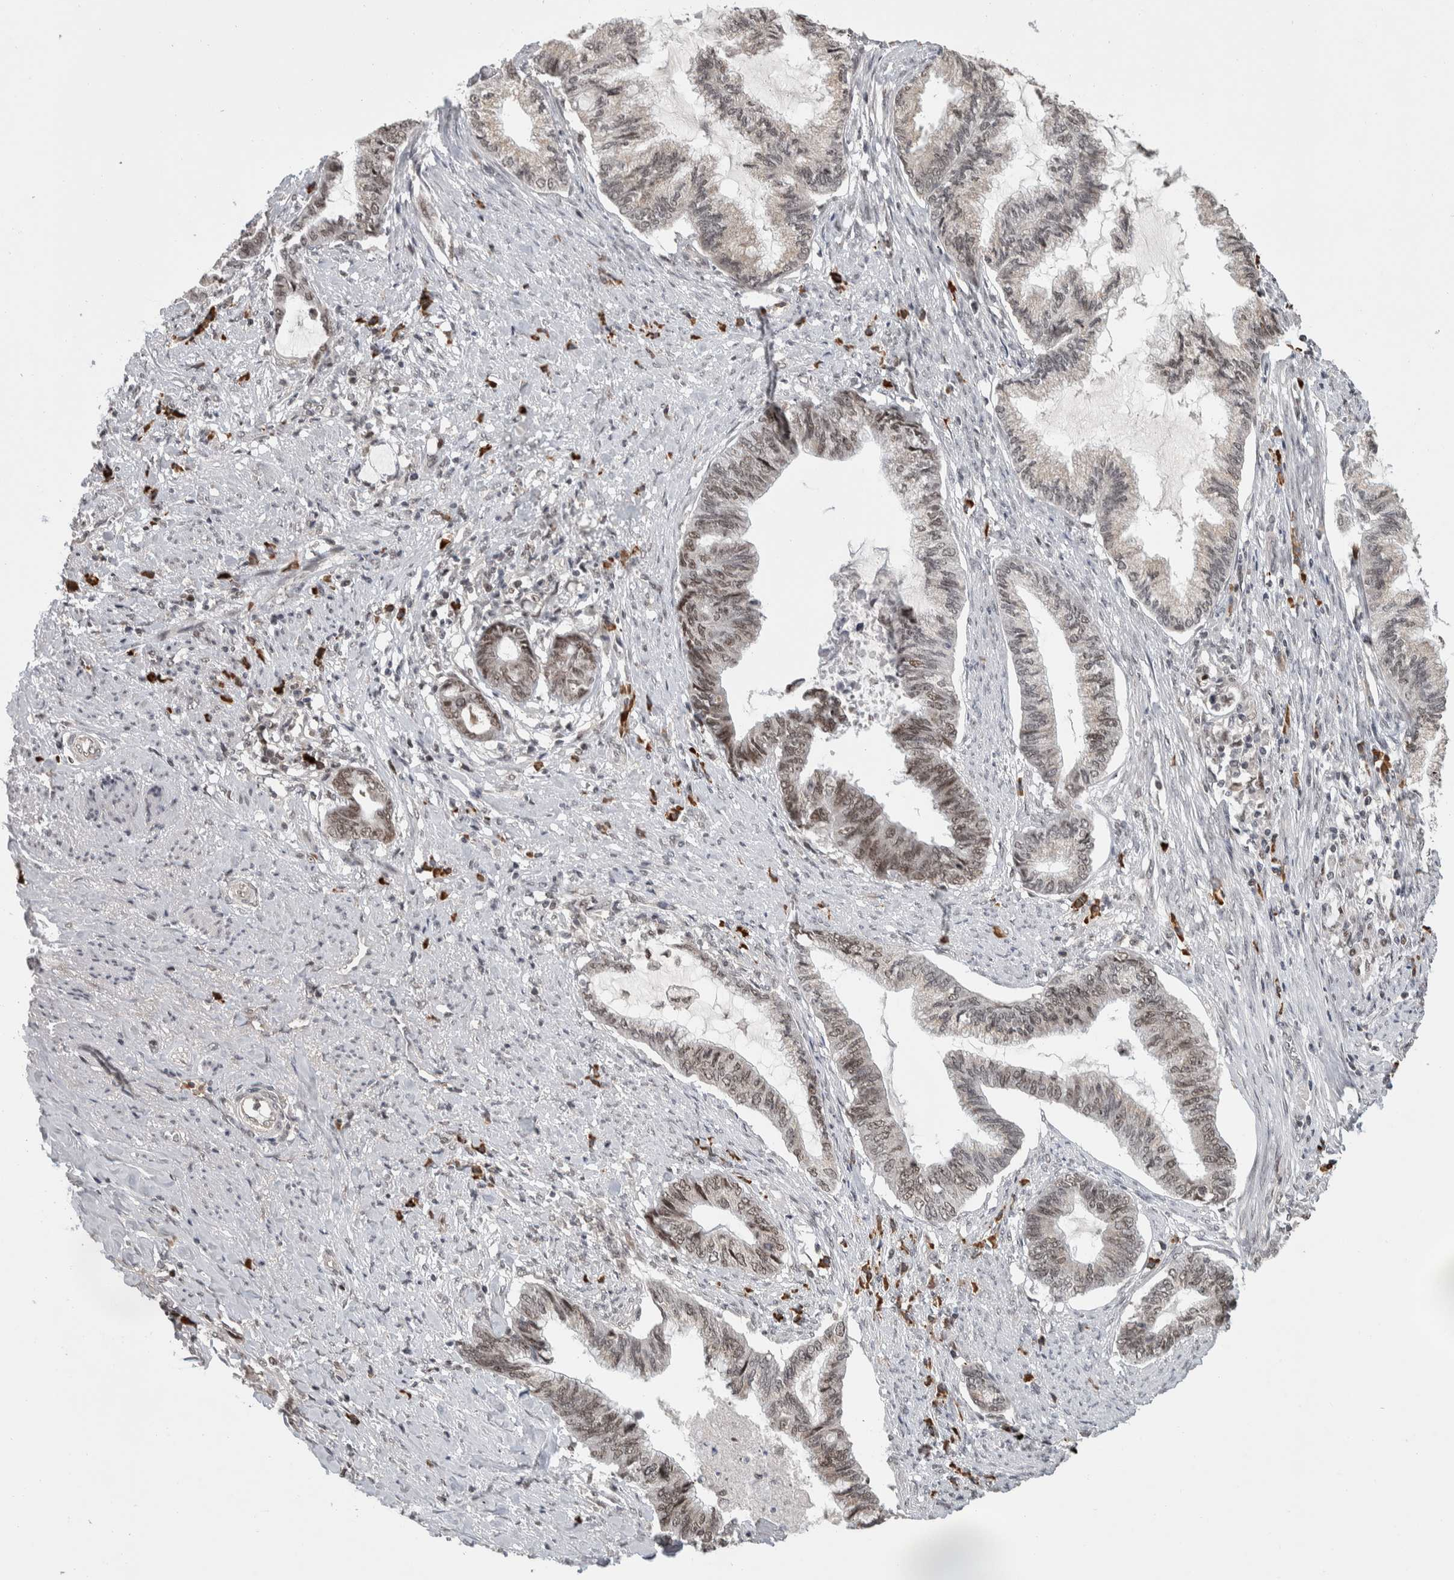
{"staining": {"intensity": "weak", "quantity": "25%-75%", "location": "nuclear"}, "tissue": "endometrial cancer", "cell_type": "Tumor cells", "image_type": "cancer", "snomed": [{"axis": "morphology", "description": "Adenocarcinoma, NOS"}, {"axis": "topography", "description": "Endometrium"}], "caption": "Weak nuclear expression for a protein is present in approximately 25%-75% of tumor cells of endometrial cancer (adenocarcinoma) using immunohistochemistry.", "gene": "ZNF592", "patient": {"sex": "female", "age": 86}}